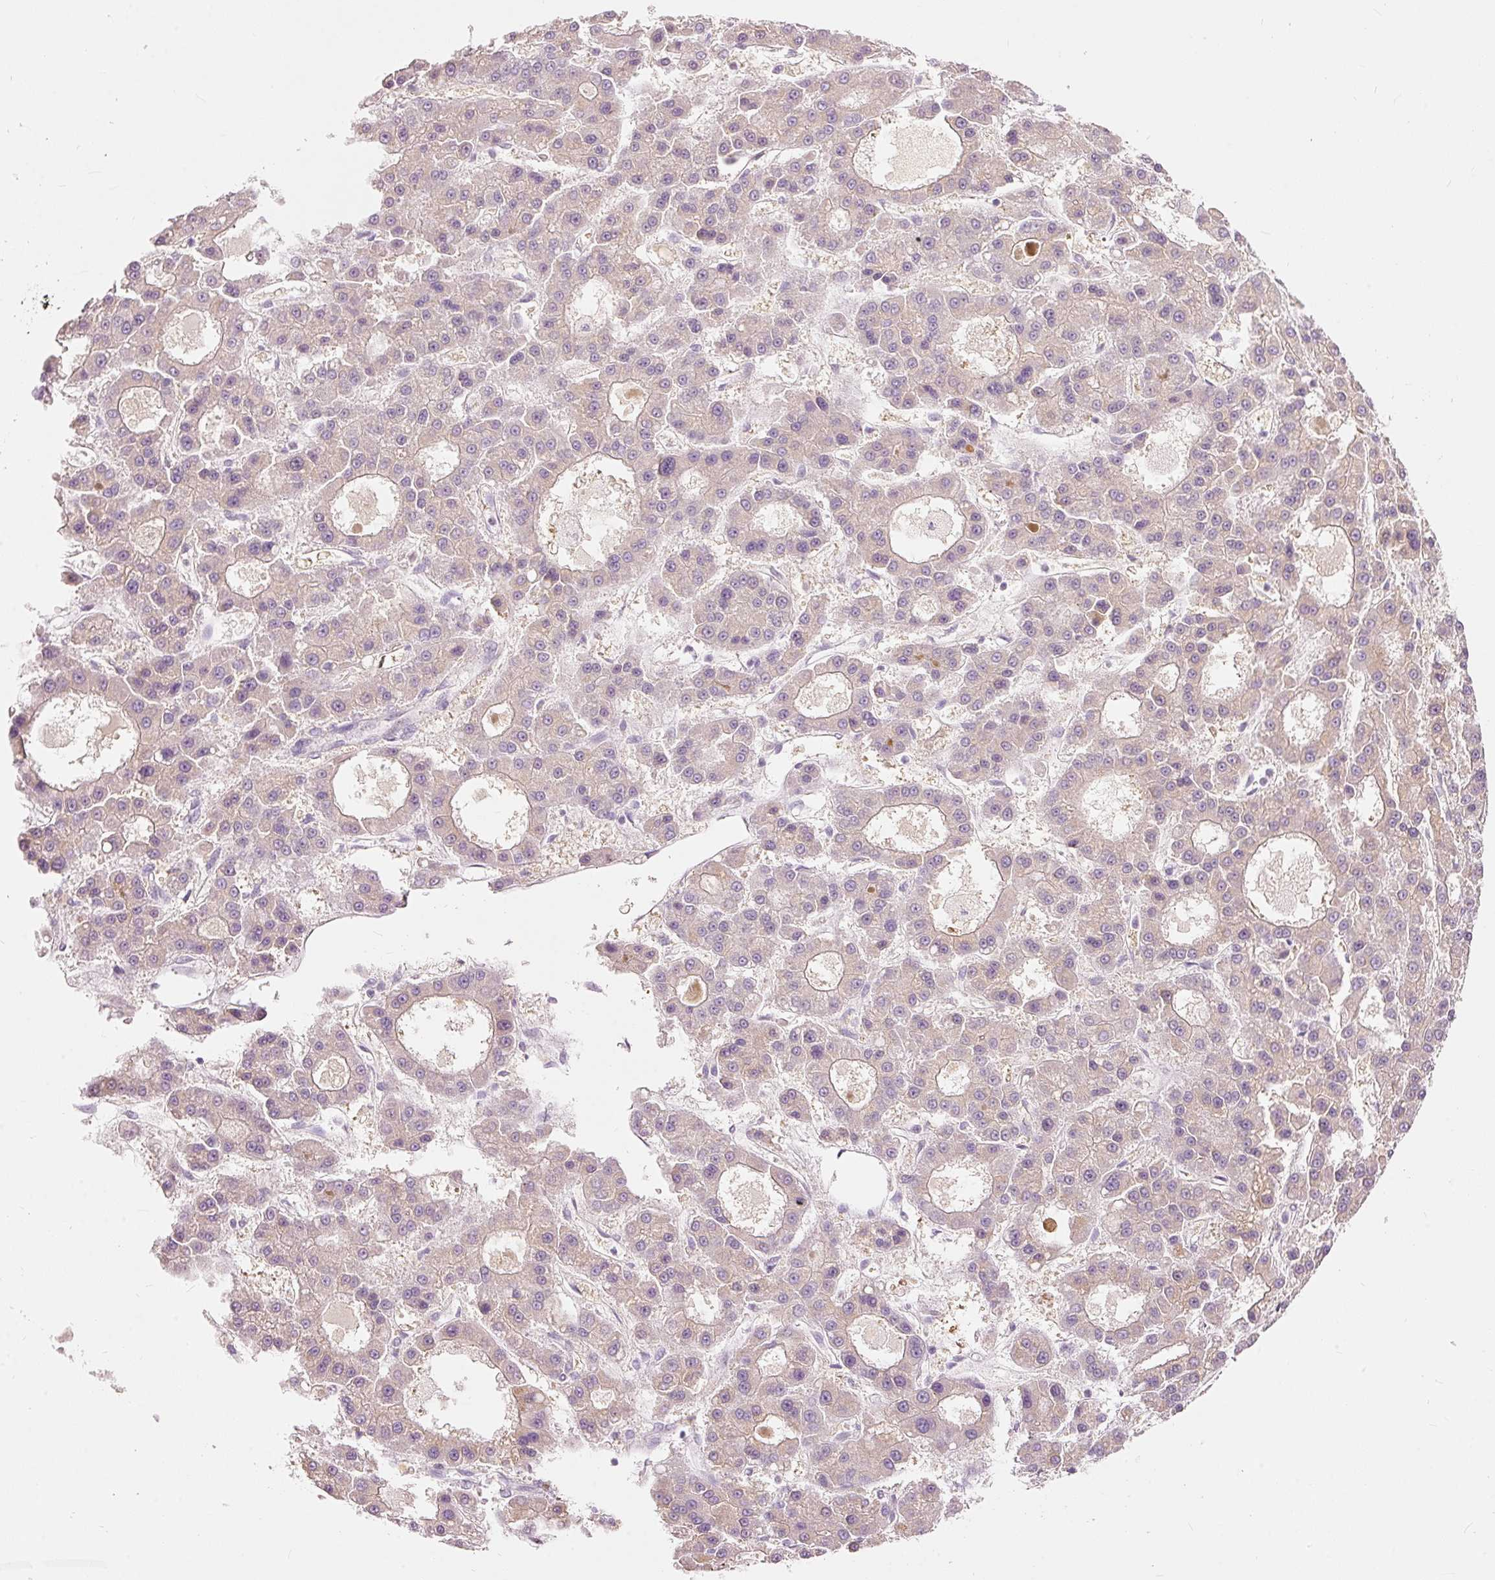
{"staining": {"intensity": "negative", "quantity": "none", "location": "none"}, "tissue": "liver cancer", "cell_type": "Tumor cells", "image_type": "cancer", "snomed": [{"axis": "morphology", "description": "Carcinoma, Hepatocellular, NOS"}, {"axis": "topography", "description": "Liver"}], "caption": "Liver cancer stained for a protein using immunohistochemistry shows no staining tumor cells.", "gene": "MTHFD2", "patient": {"sex": "male", "age": 70}}